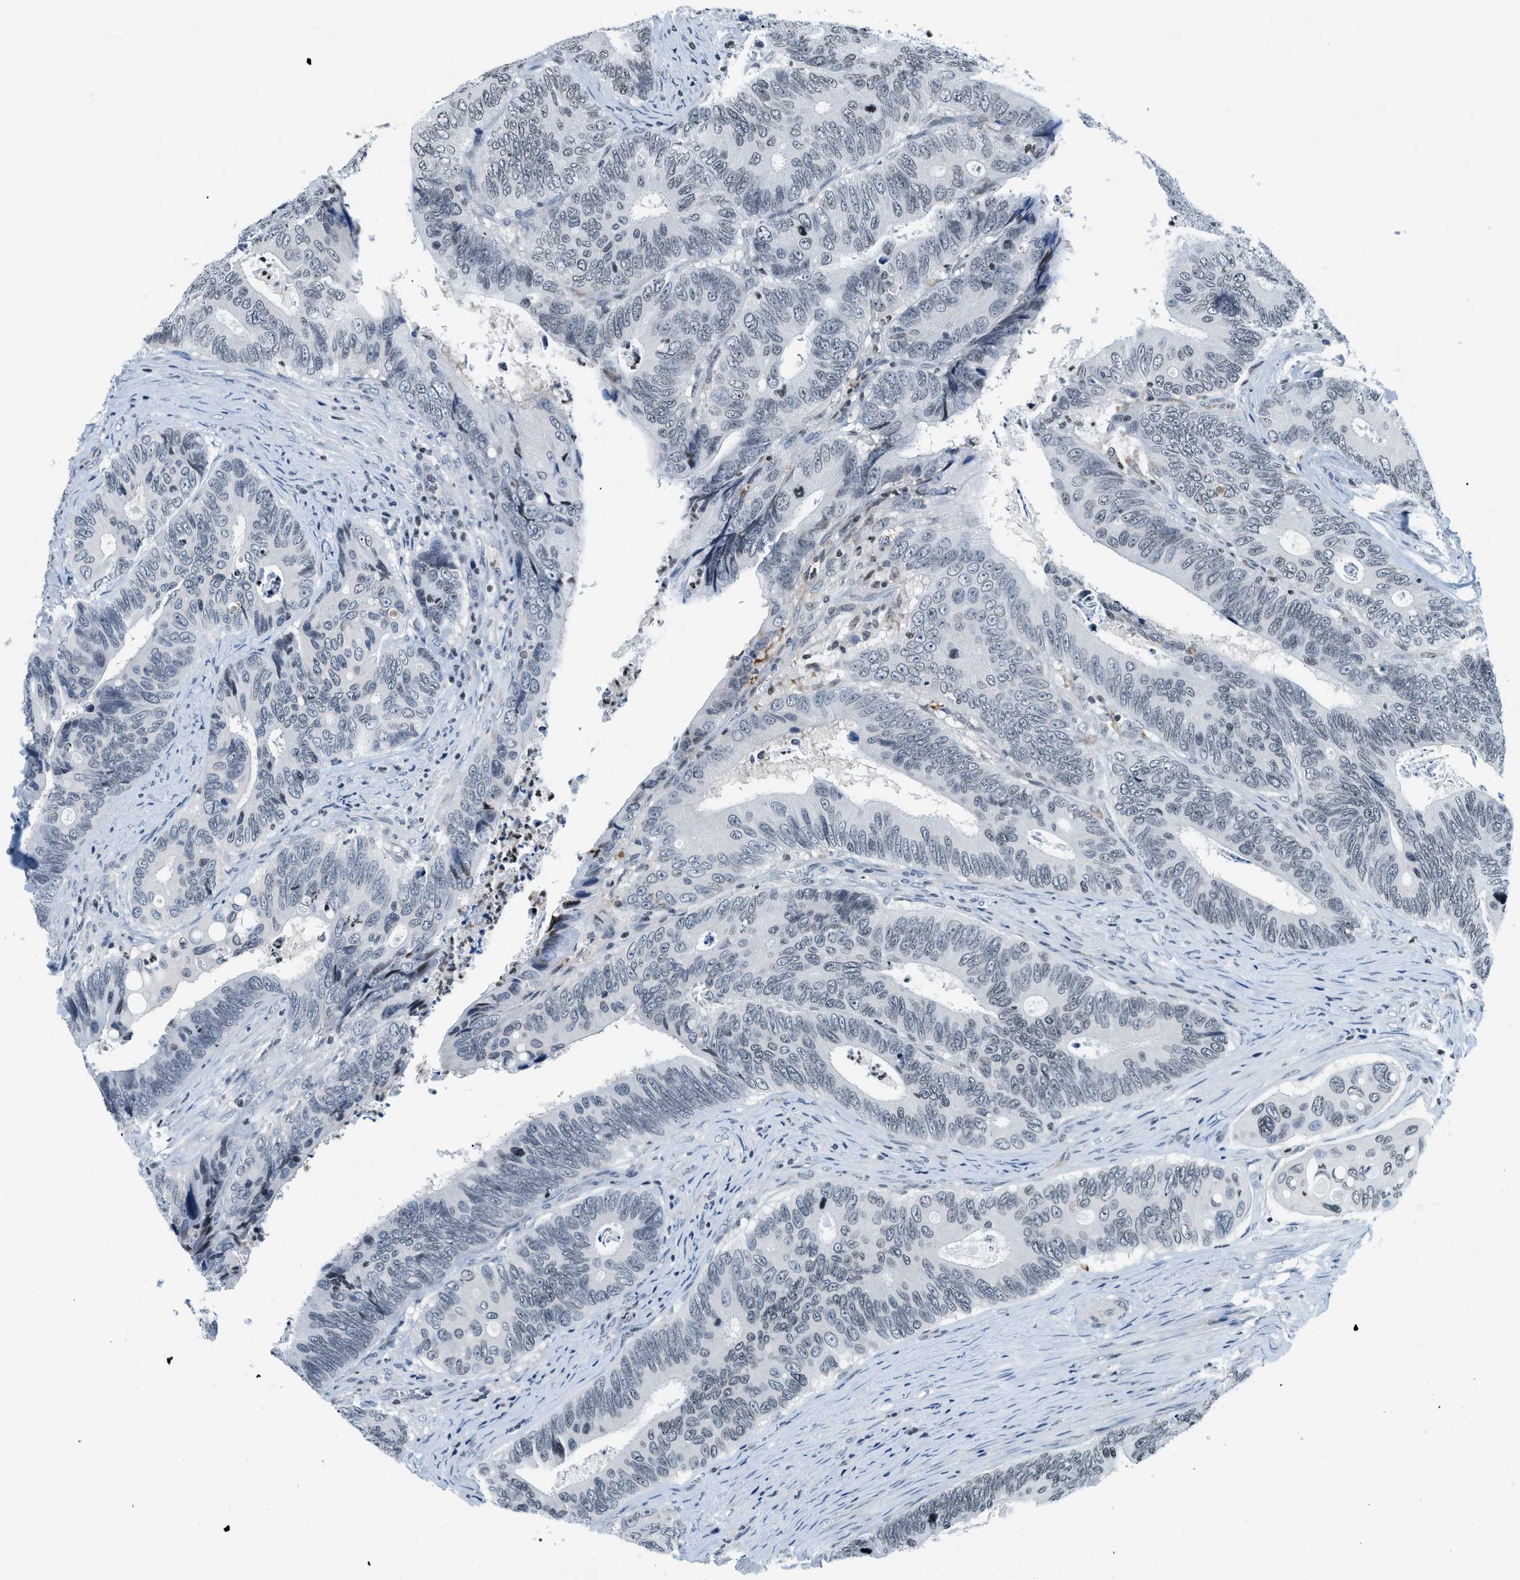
{"staining": {"intensity": "negative", "quantity": "none", "location": "none"}, "tissue": "colorectal cancer", "cell_type": "Tumor cells", "image_type": "cancer", "snomed": [{"axis": "morphology", "description": "Inflammation, NOS"}, {"axis": "morphology", "description": "Adenocarcinoma, NOS"}, {"axis": "topography", "description": "Colon"}], "caption": "High power microscopy micrograph of an immunohistochemistry (IHC) histopathology image of adenocarcinoma (colorectal), revealing no significant positivity in tumor cells. (DAB immunohistochemistry (IHC), high magnification).", "gene": "UVRAG", "patient": {"sex": "male", "age": 72}}